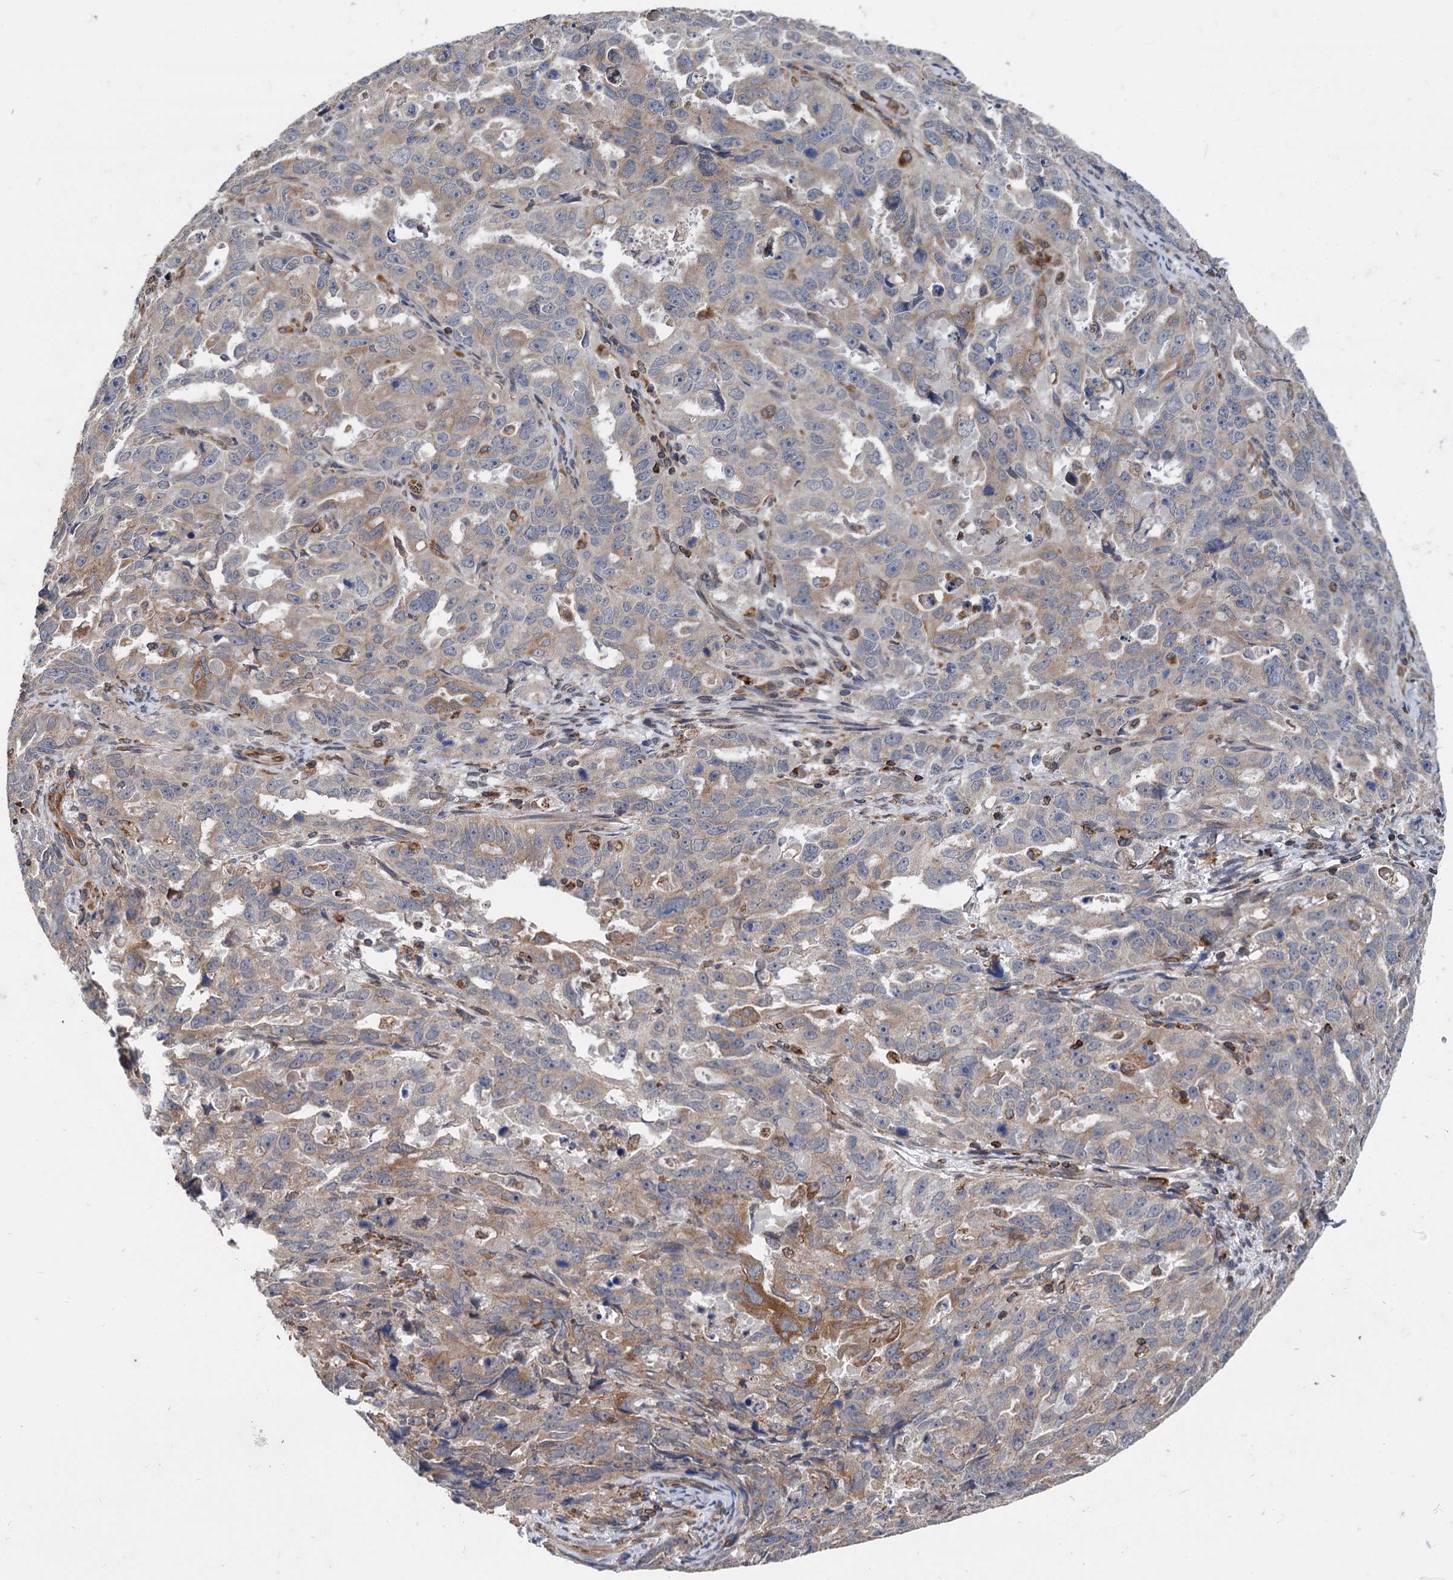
{"staining": {"intensity": "weak", "quantity": ">75%", "location": "cytoplasmic/membranous"}, "tissue": "endometrial cancer", "cell_type": "Tumor cells", "image_type": "cancer", "snomed": [{"axis": "morphology", "description": "Adenocarcinoma, NOS"}, {"axis": "topography", "description": "Endometrium"}], "caption": "This micrograph reveals endometrial adenocarcinoma stained with IHC to label a protein in brown. The cytoplasmic/membranous of tumor cells show weak positivity for the protein. Nuclei are counter-stained blue.", "gene": "STIM1", "patient": {"sex": "female", "age": 65}}